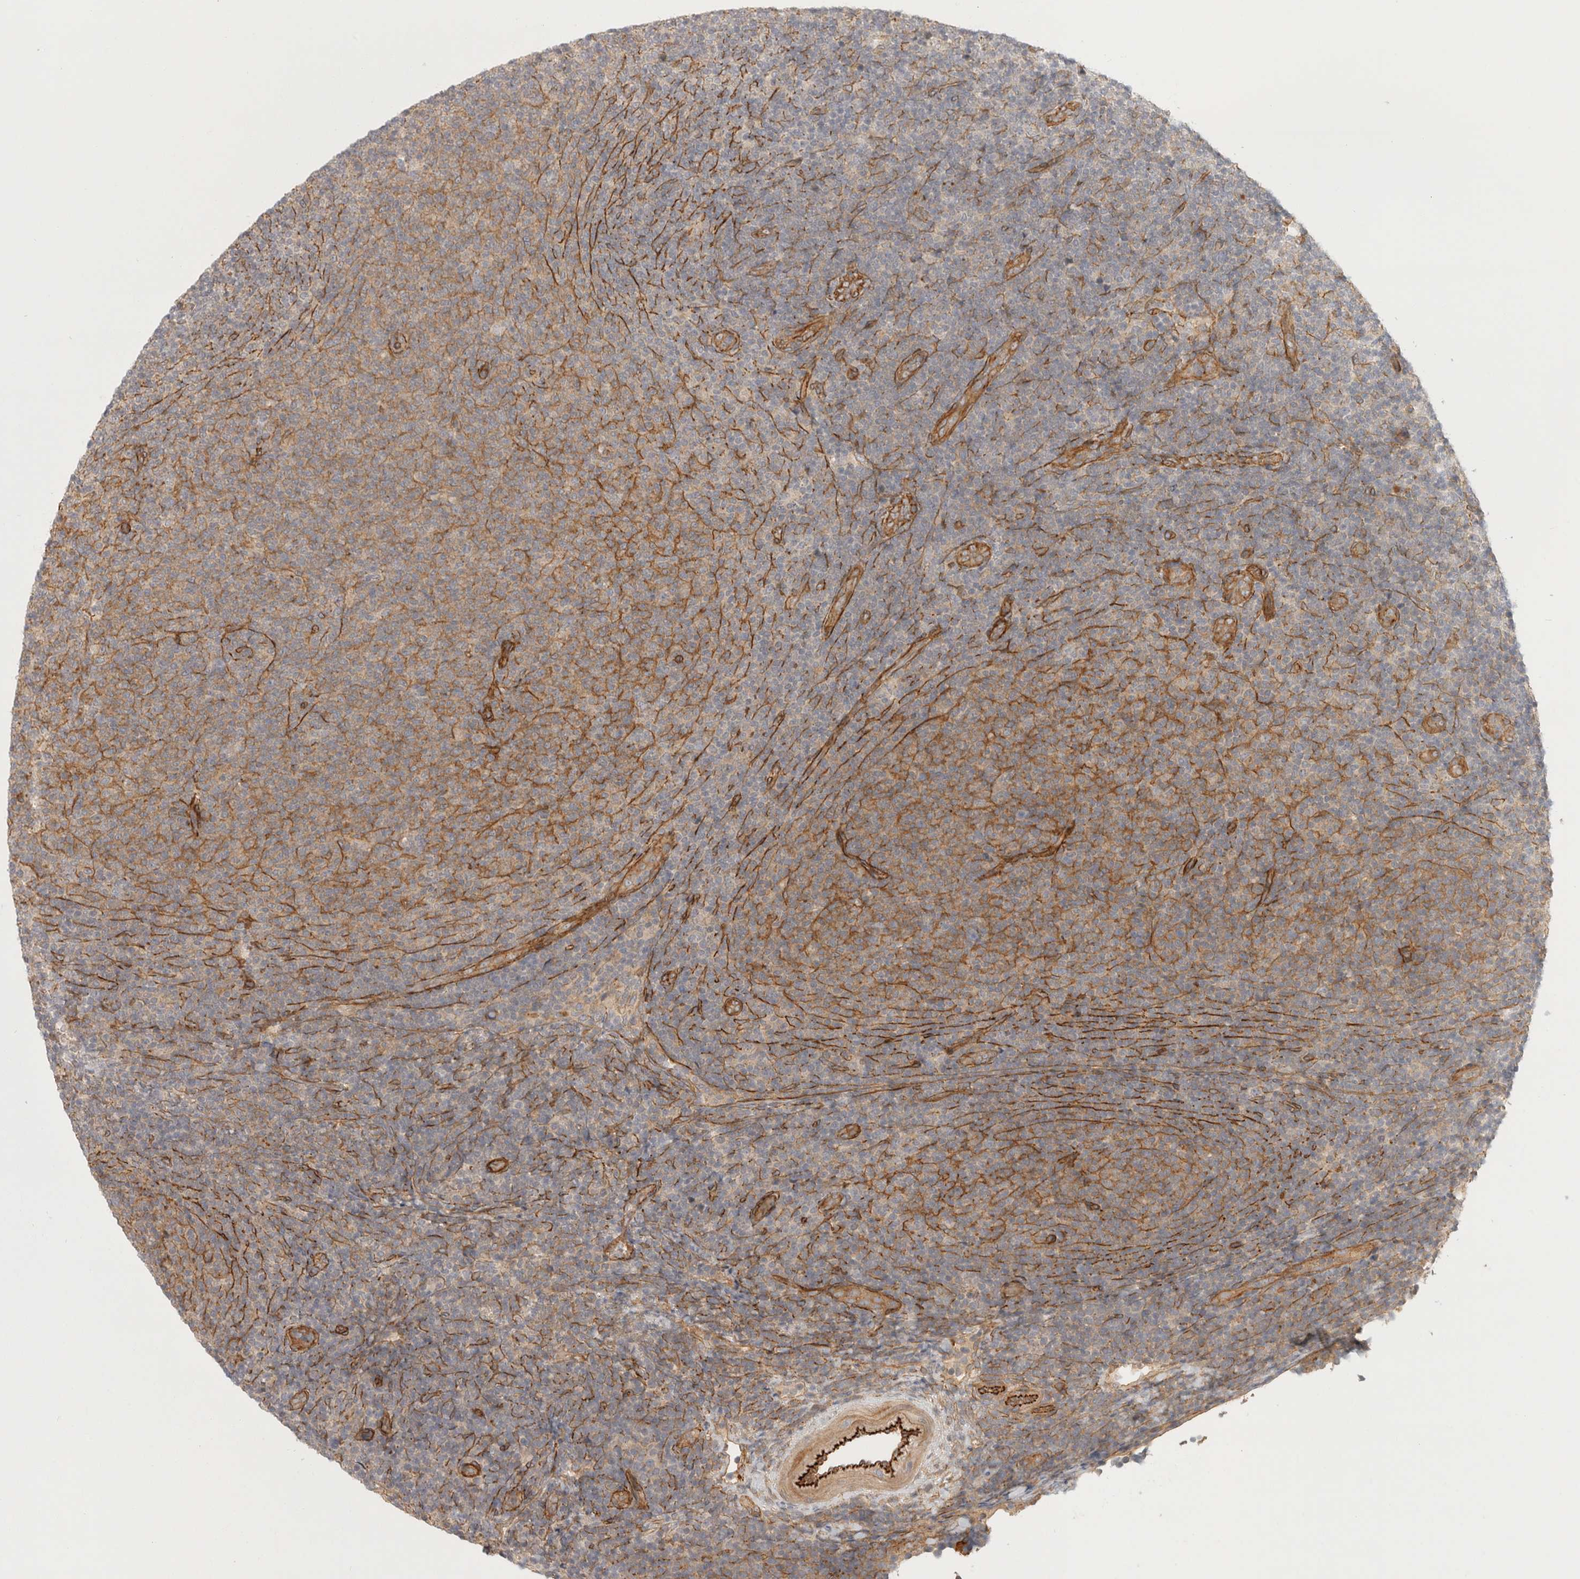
{"staining": {"intensity": "moderate", "quantity": ">75%", "location": "cytoplasmic/membranous"}, "tissue": "lymphoma", "cell_type": "Tumor cells", "image_type": "cancer", "snomed": [{"axis": "morphology", "description": "Malignant lymphoma, non-Hodgkin's type, Low grade"}, {"axis": "topography", "description": "Lymph node"}], "caption": "Immunohistochemical staining of human lymphoma shows medium levels of moderate cytoplasmic/membranous protein positivity in approximately >75% of tumor cells.", "gene": "LONRF1", "patient": {"sex": "male", "age": 66}}